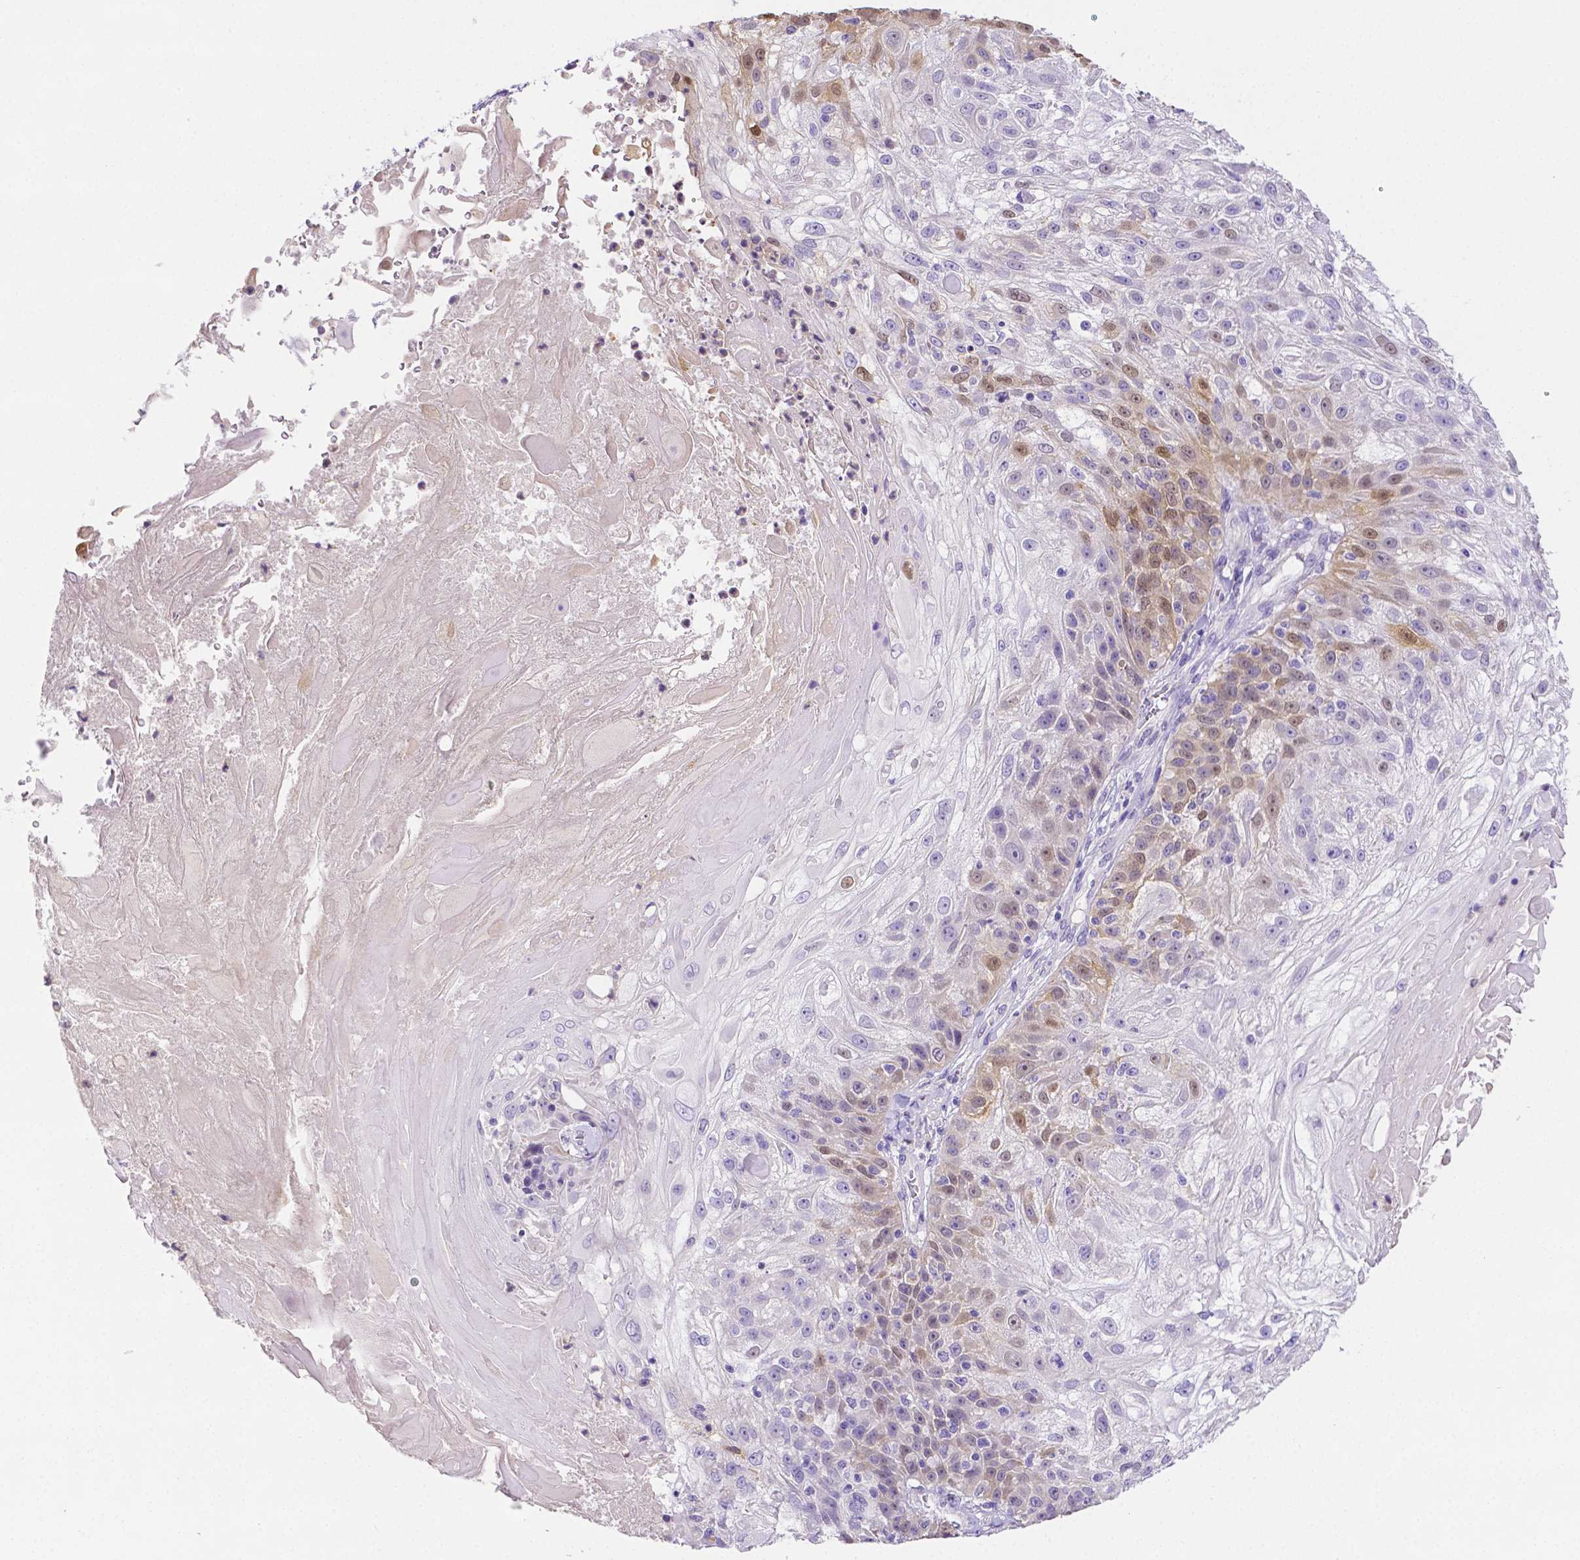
{"staining": {"intensity": "moderate", "quantity": "<25%", "location": "cytoplasmic/membranous,nuclear"}, "tissue": "skin cancer", "cell_type": "Tumor cells", "image_type": "cancer", "snomed": [{"axis": "morphology", "description": "Normal tissue, NOS"}, {"axis": "morphology", "description": "Squamous cell carcinoma, NOS"}, {"axis": "topography", "description": "Skin"}], "caption": "Skin cancer (squamous cell carcinoma) was stained to show a protein in brown. There is low levels of moderate cytoplasmic/membranous and nuclear expression in about <25% of tumor cells.", "gene": "NXPH2", "patient": {"sex": "female", "age": 83}}